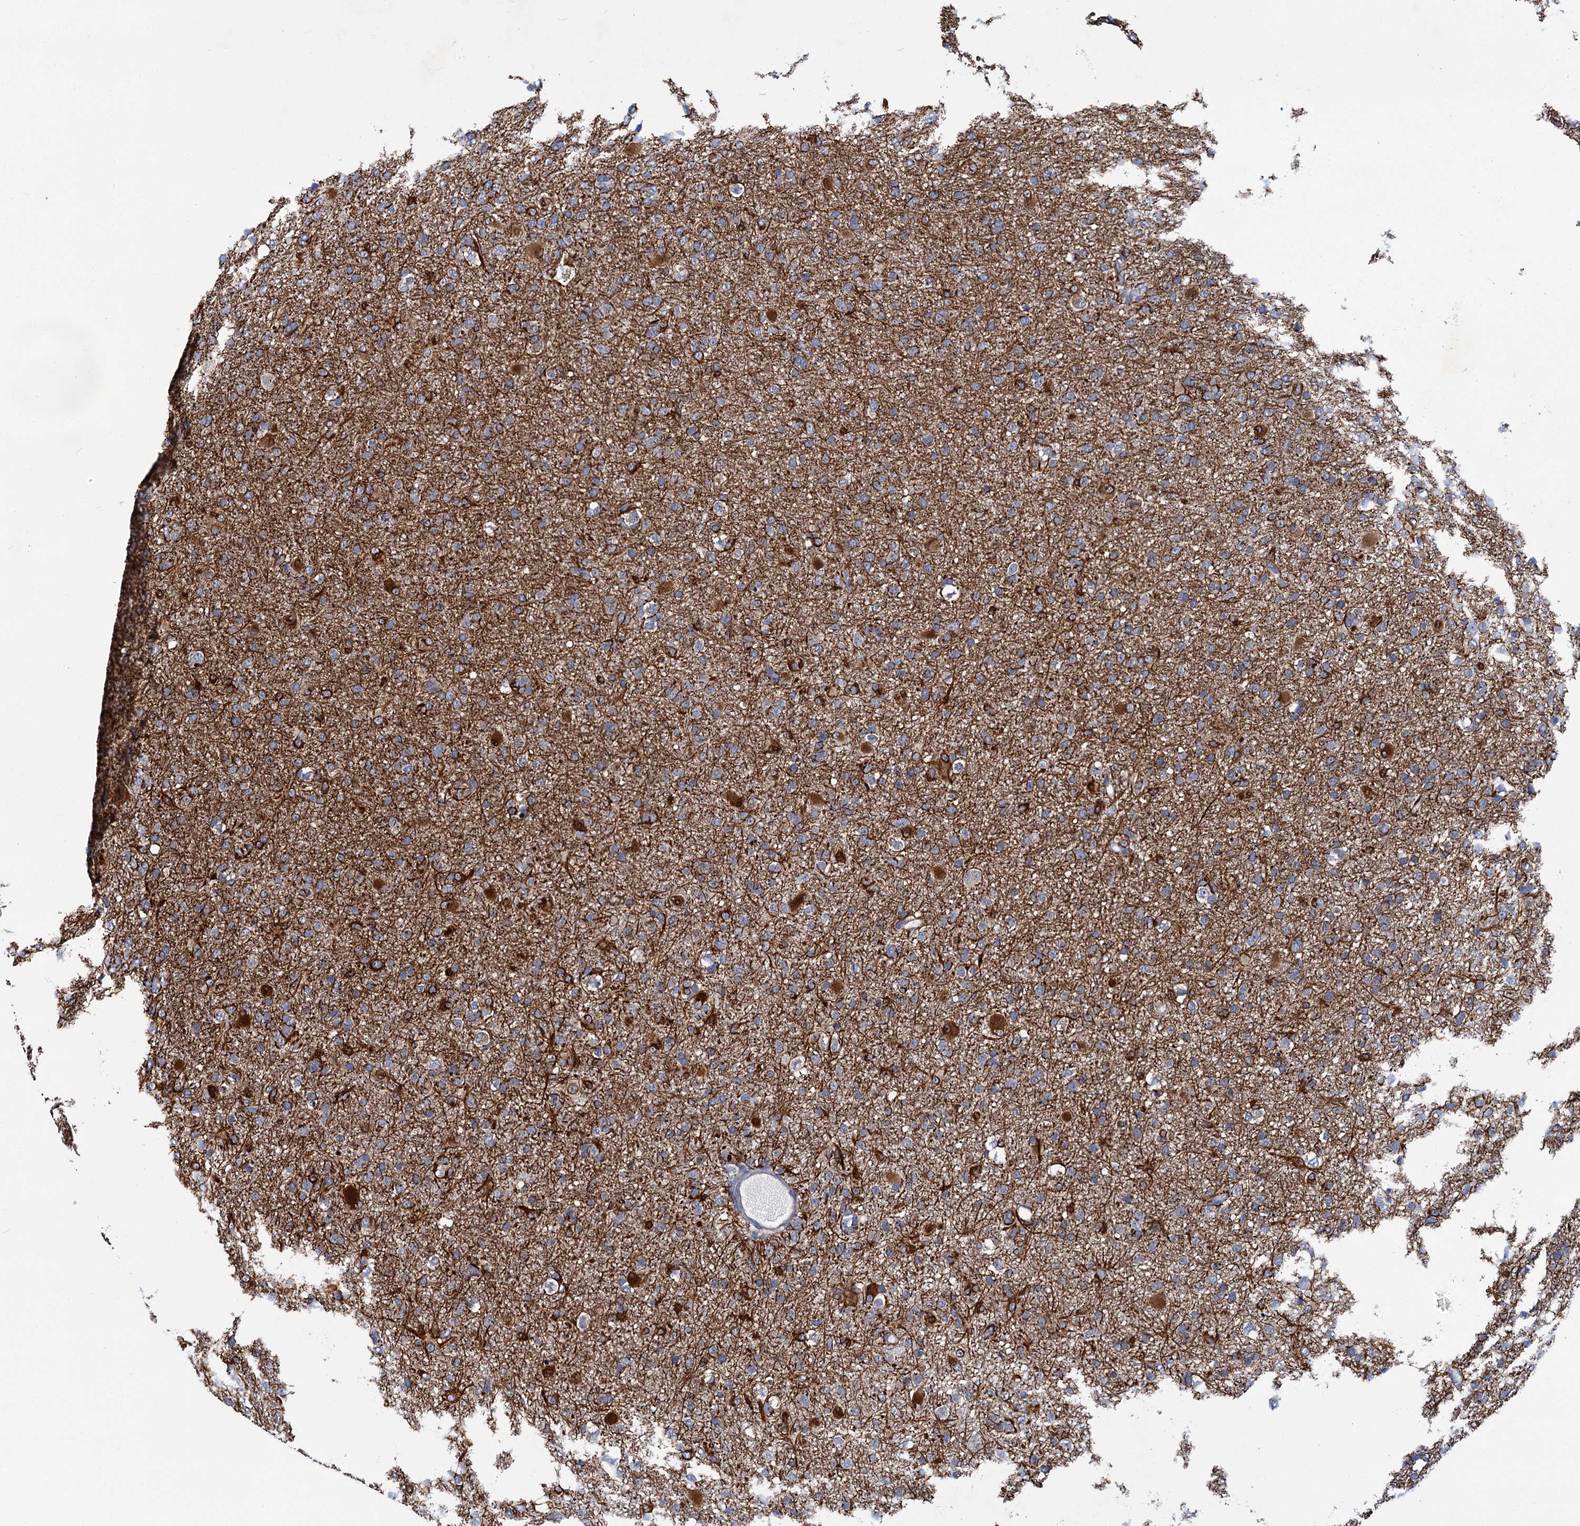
{"staining": {"intensity": "negative", "quantity": "none", "location": "none"}, "tissue": "glioma", "cell_type": "Tumor cells", "image_type": "cancer", "snomed": [{"axis": "morphology", "description": "Glioma, malignant, Low grade"}, {"axis": "topography", "description": "Brain"}], "caption": "Immunohistochemical staining of malignant glioma (low-grade) reveals no significant expression in tumor cells.", "gene": "CEP295", "patient": {"sex": "male", "age": 65}}